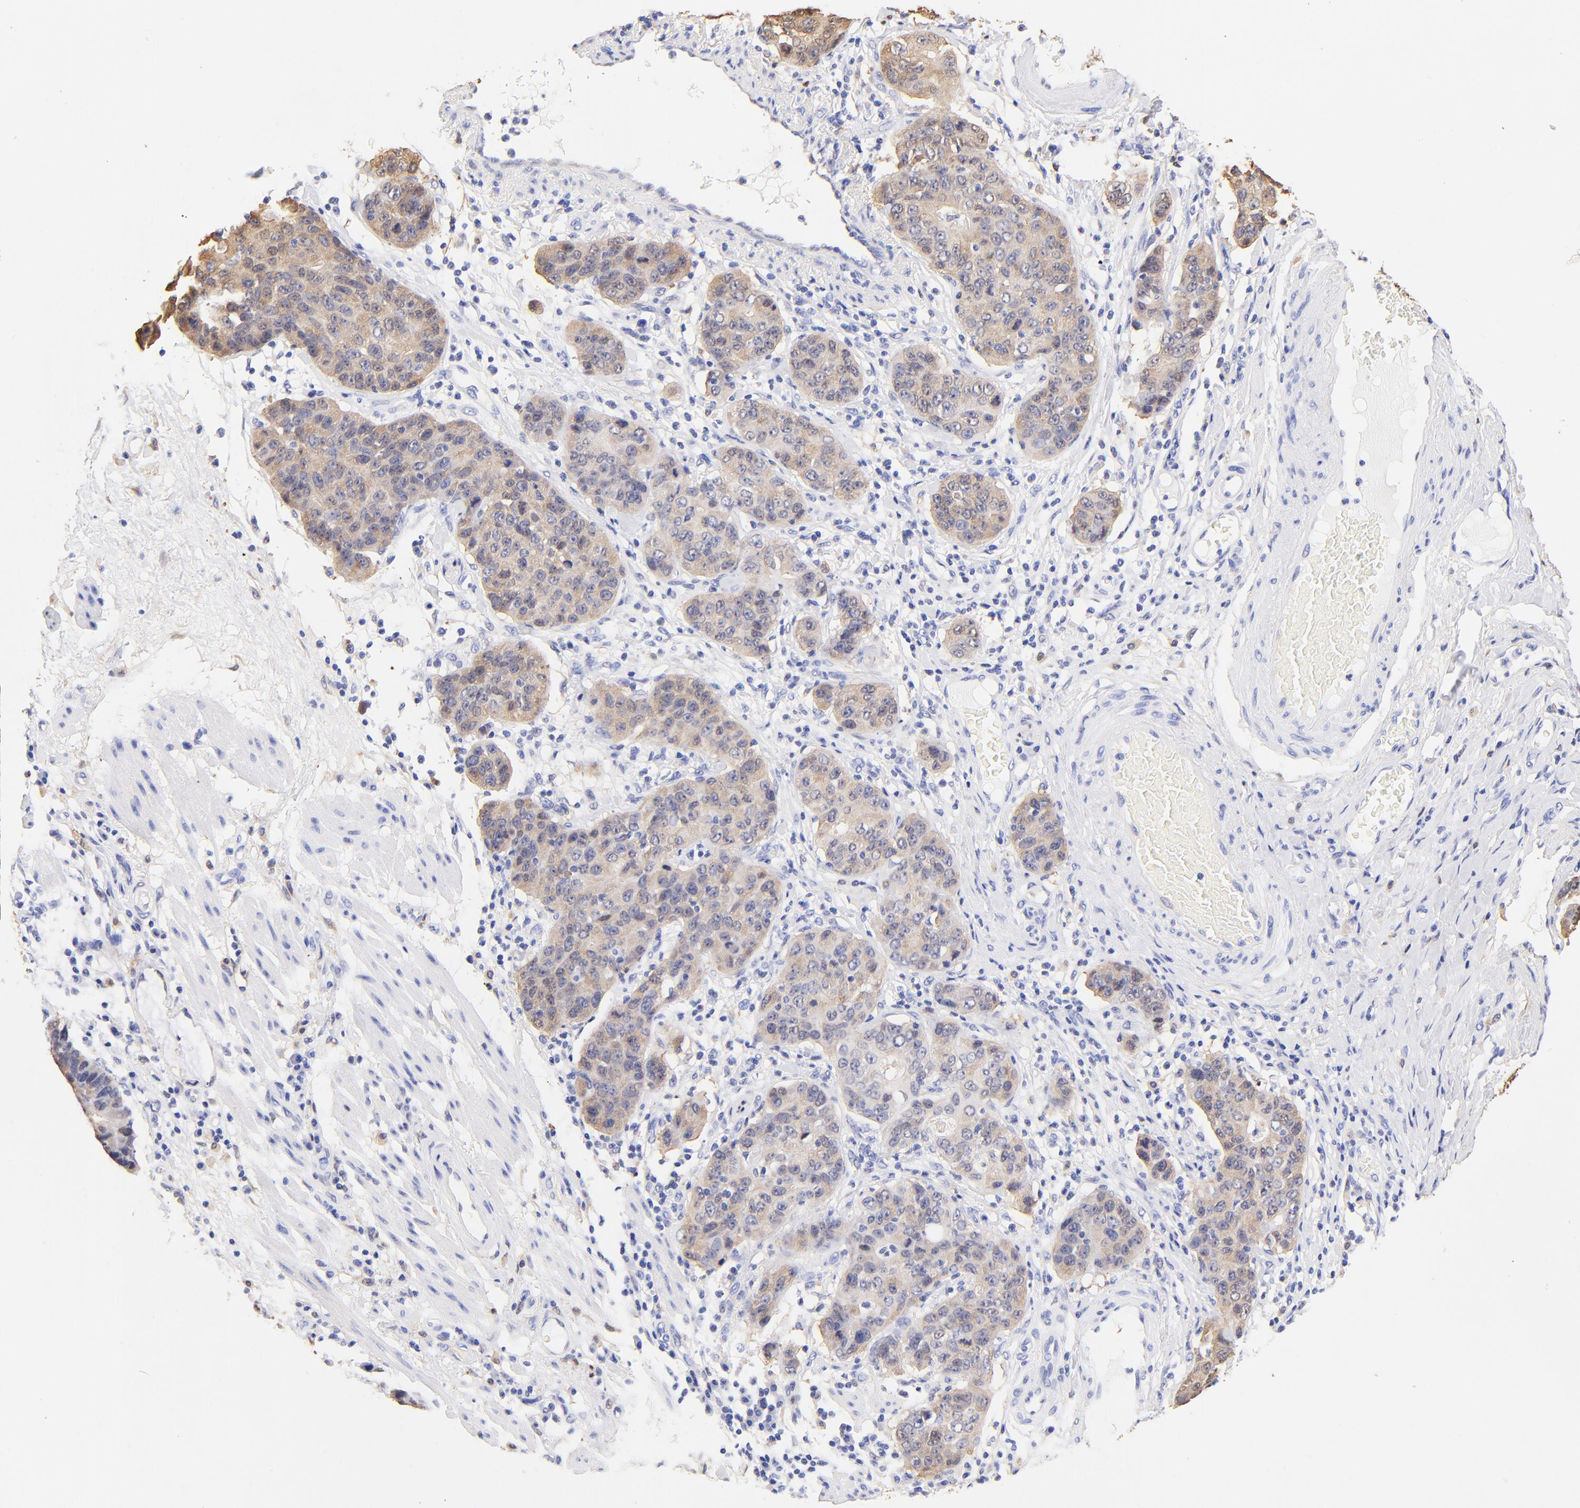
{"staining": {"intensity": "weak", "quantity": ">75%", "location": "cytoplasmic/membranous"}, "tissue": "stomach cancer", "cell_type": "Tumor cells", "image_type": "cancer", "snomed": [{"axis": "morphology", "description": "Adenocarcinoma, NOS"}, {"axis": "topography", "description": "Esophagus"}, {"axis": "topography", "description": "Stomach"}], "caption": "A histopathology image of human adenocarcinoma (stomach) stained for a protein shows weak cytoplasmic/membranous brown staining in tumor cells.", "gene": "ALDH1A1", "patient": {"sex": "male", "age": 74}}